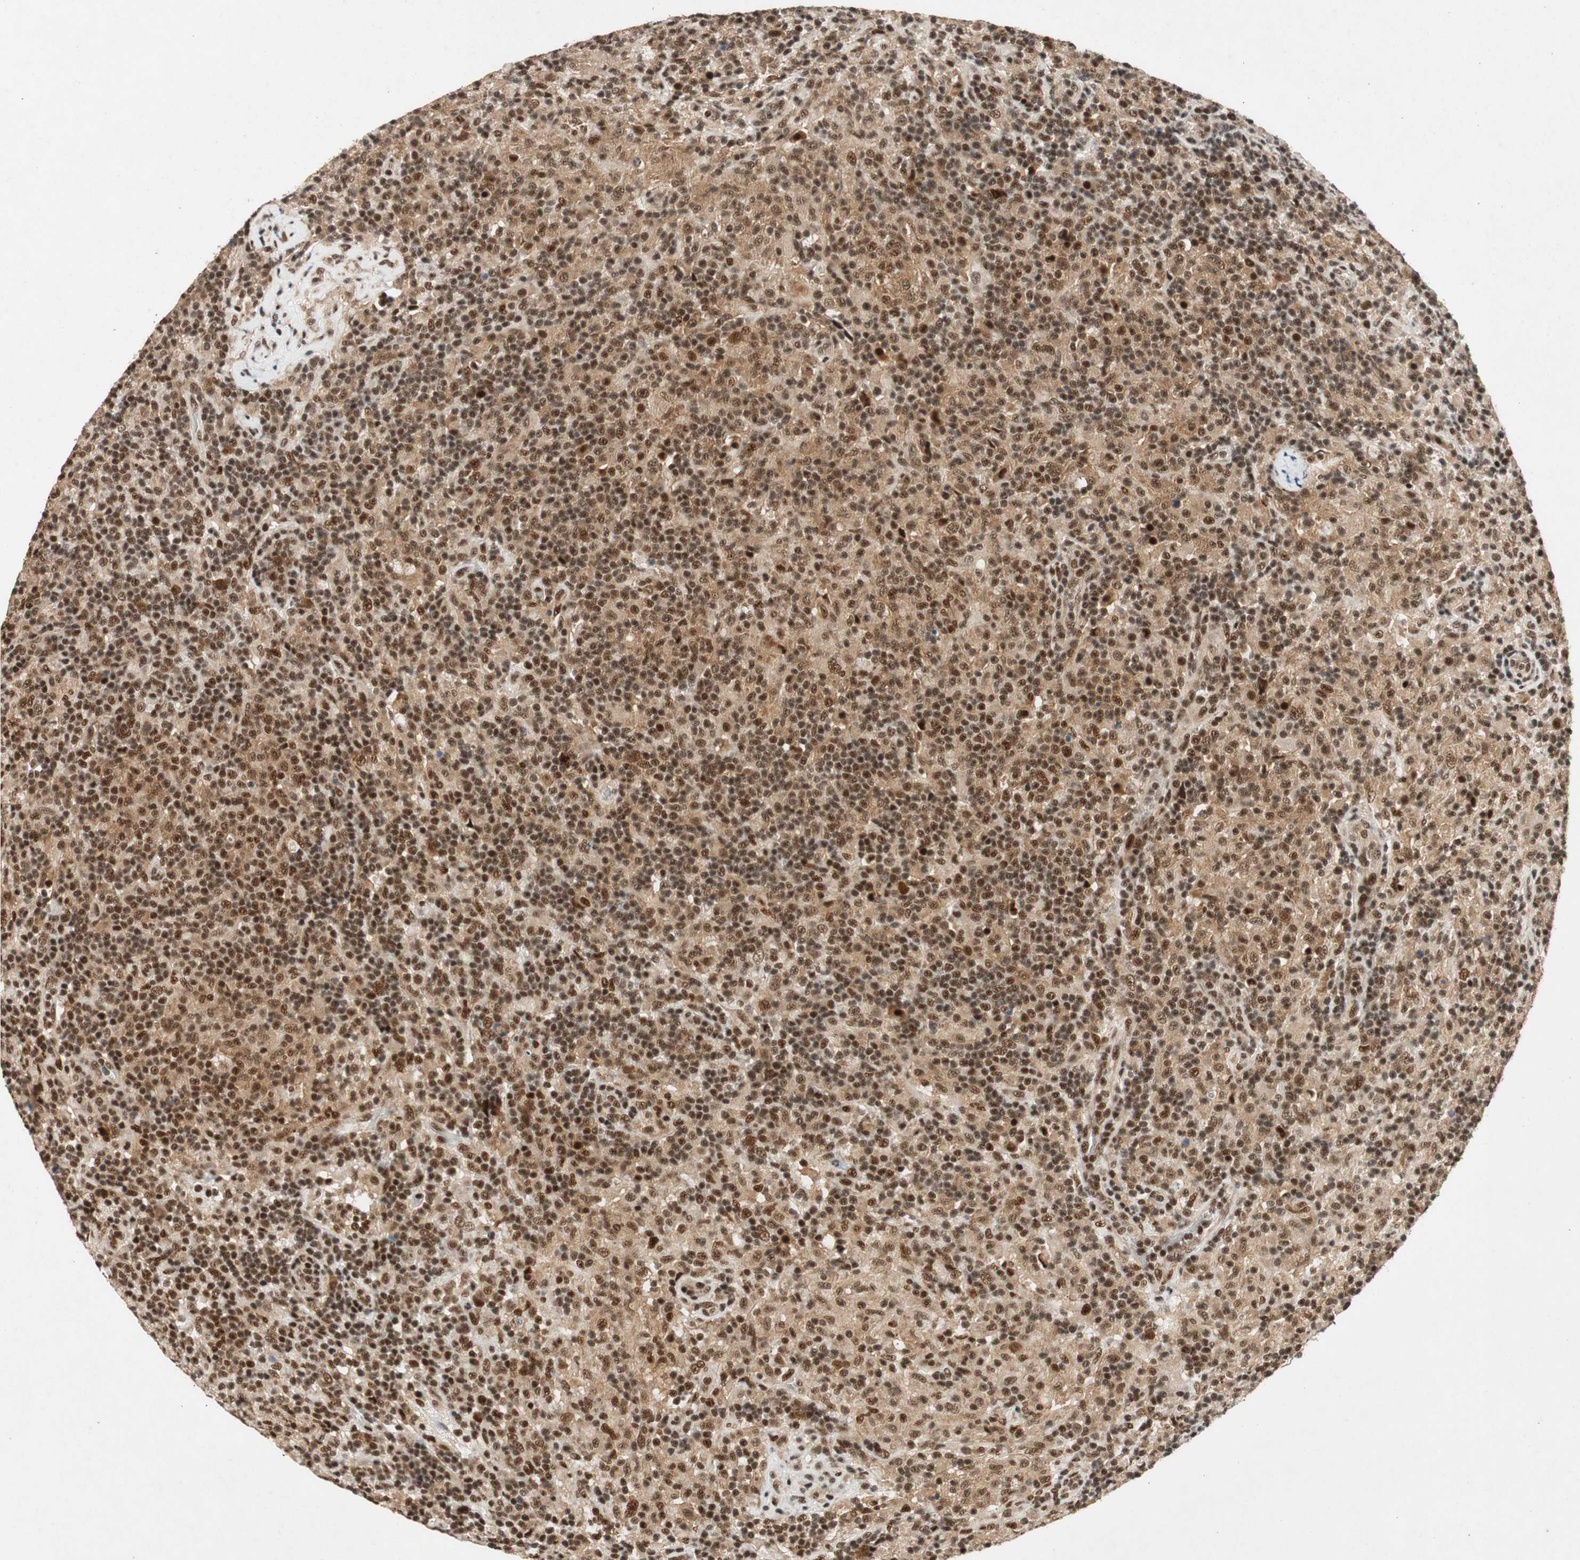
{"staining": {"intensity": "moderate", "quantity": ">75%", "location": "nuclear"}, "tissue": "lymphoma", "cell_type": "Tumor cells", "image_type": "cancer", "snomed": [{"axis": "morphology", "description": "Hodgkin's disease, NOS"}, {"axis": "topography", "description": "Lymph node"}], "caption": "A micrograph of human Hodgkin's disease stained for a protein reveals moderate nuclear brown staining in tumor cells. (DAB IHC with brightfield microscopy, high magnification).", "gene": "NCBP3", "patient": {"sex": "male", "age": 70}}